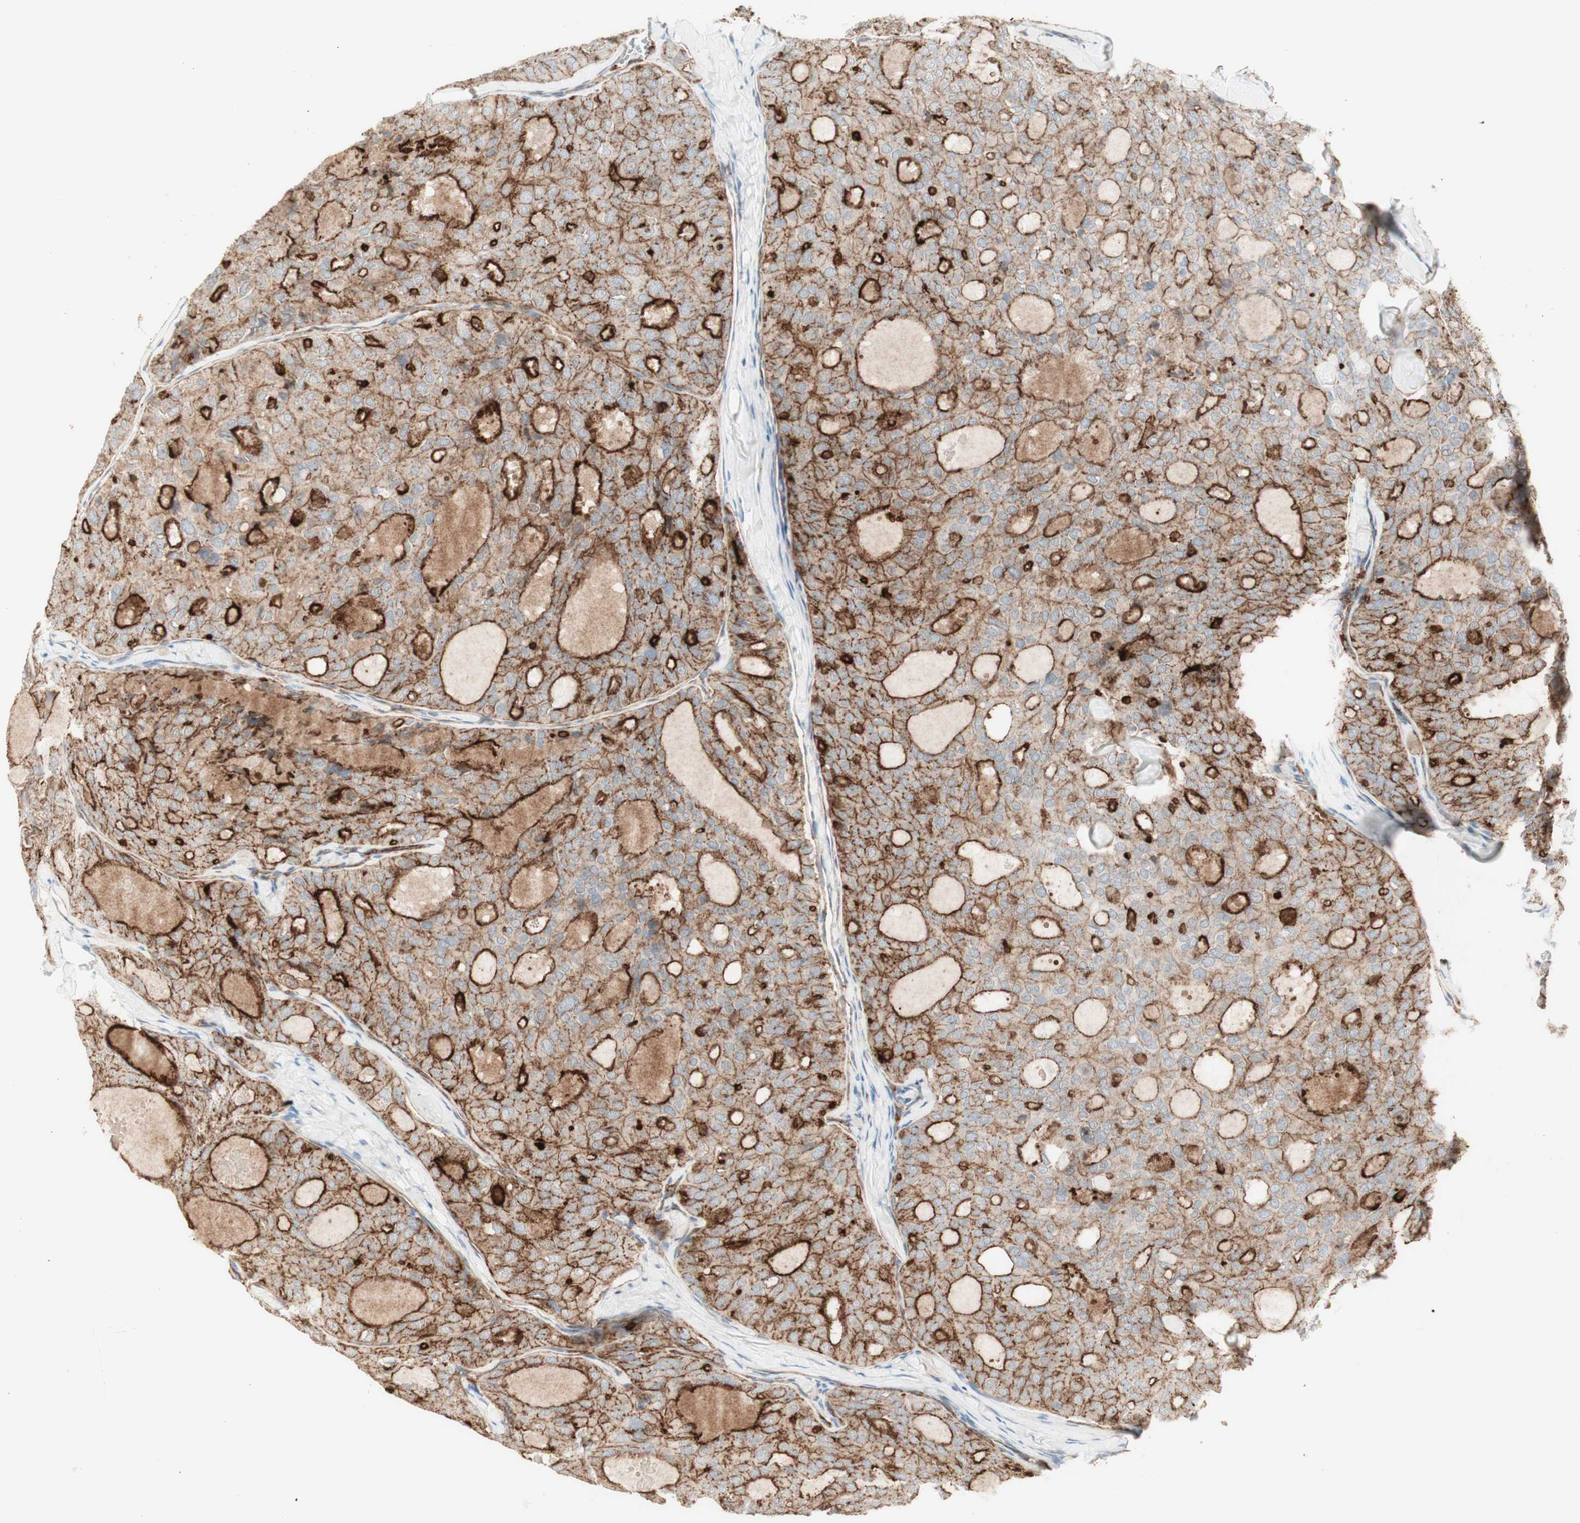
{"staining": {"intensity": "moderate", "quantity": "25%-75%", "location": "cytoplasmic/membranous"}, "tissue": "thyroid cancer", "cell_type": "Tumor cells", "image_type": "cancer", "snomed": [{"axis": "morphology", "description": "Follicular adenoma carcinoma, NOS"}, {"axis": "topography", "description": "Thyroid gland"}], "caption": "An IHC image of neoplastic tissue is shown. Protein staining in brown highlights moderate cytoplasmic/membranous positivity in thyroid cancer (follicular adenoma carcinoma) within tumor cells. (DAB (3,3'-diaminobenzidine) IHC with brightfield microscopy, high magnification).", "gene": "MYO6", "patient": {"sex": "male", "age": 75}}